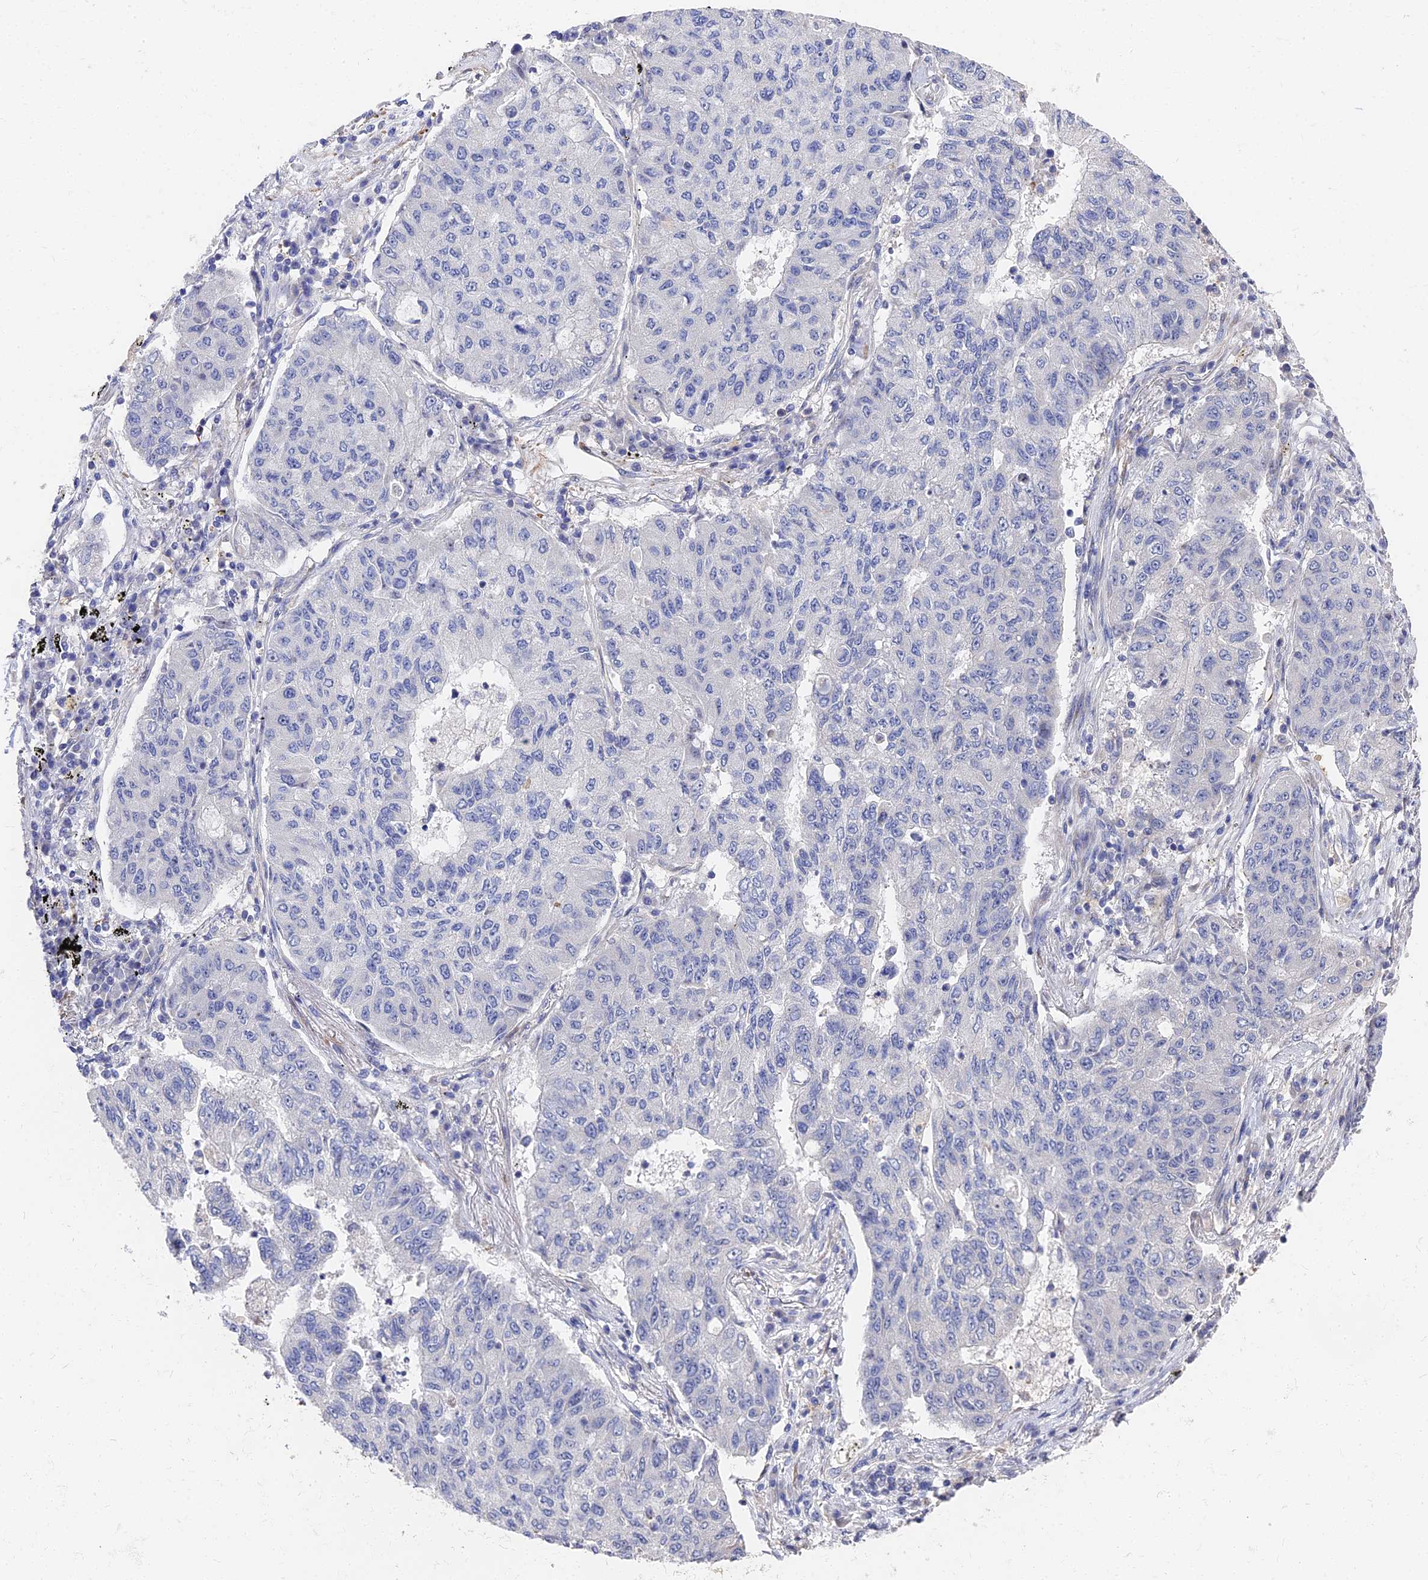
{"staining": {"intensity": "negative", "quantity": "none", "location": "none"}, "tissue": "lung cancer", "cell_type": "Tumor cells", "image_type": "cancer", "snomed": [{"axis": "morphology", "description": "Squamous cell carcinoma, NOS"}, {"axis": "topography", "description": "Lung"}], "caption": "There is no significant expression in tumor cells of lung cancer (squamous cell carcinoma).", "gene": "CCDC113", "patient": {"sex": "male", "age": 74}}